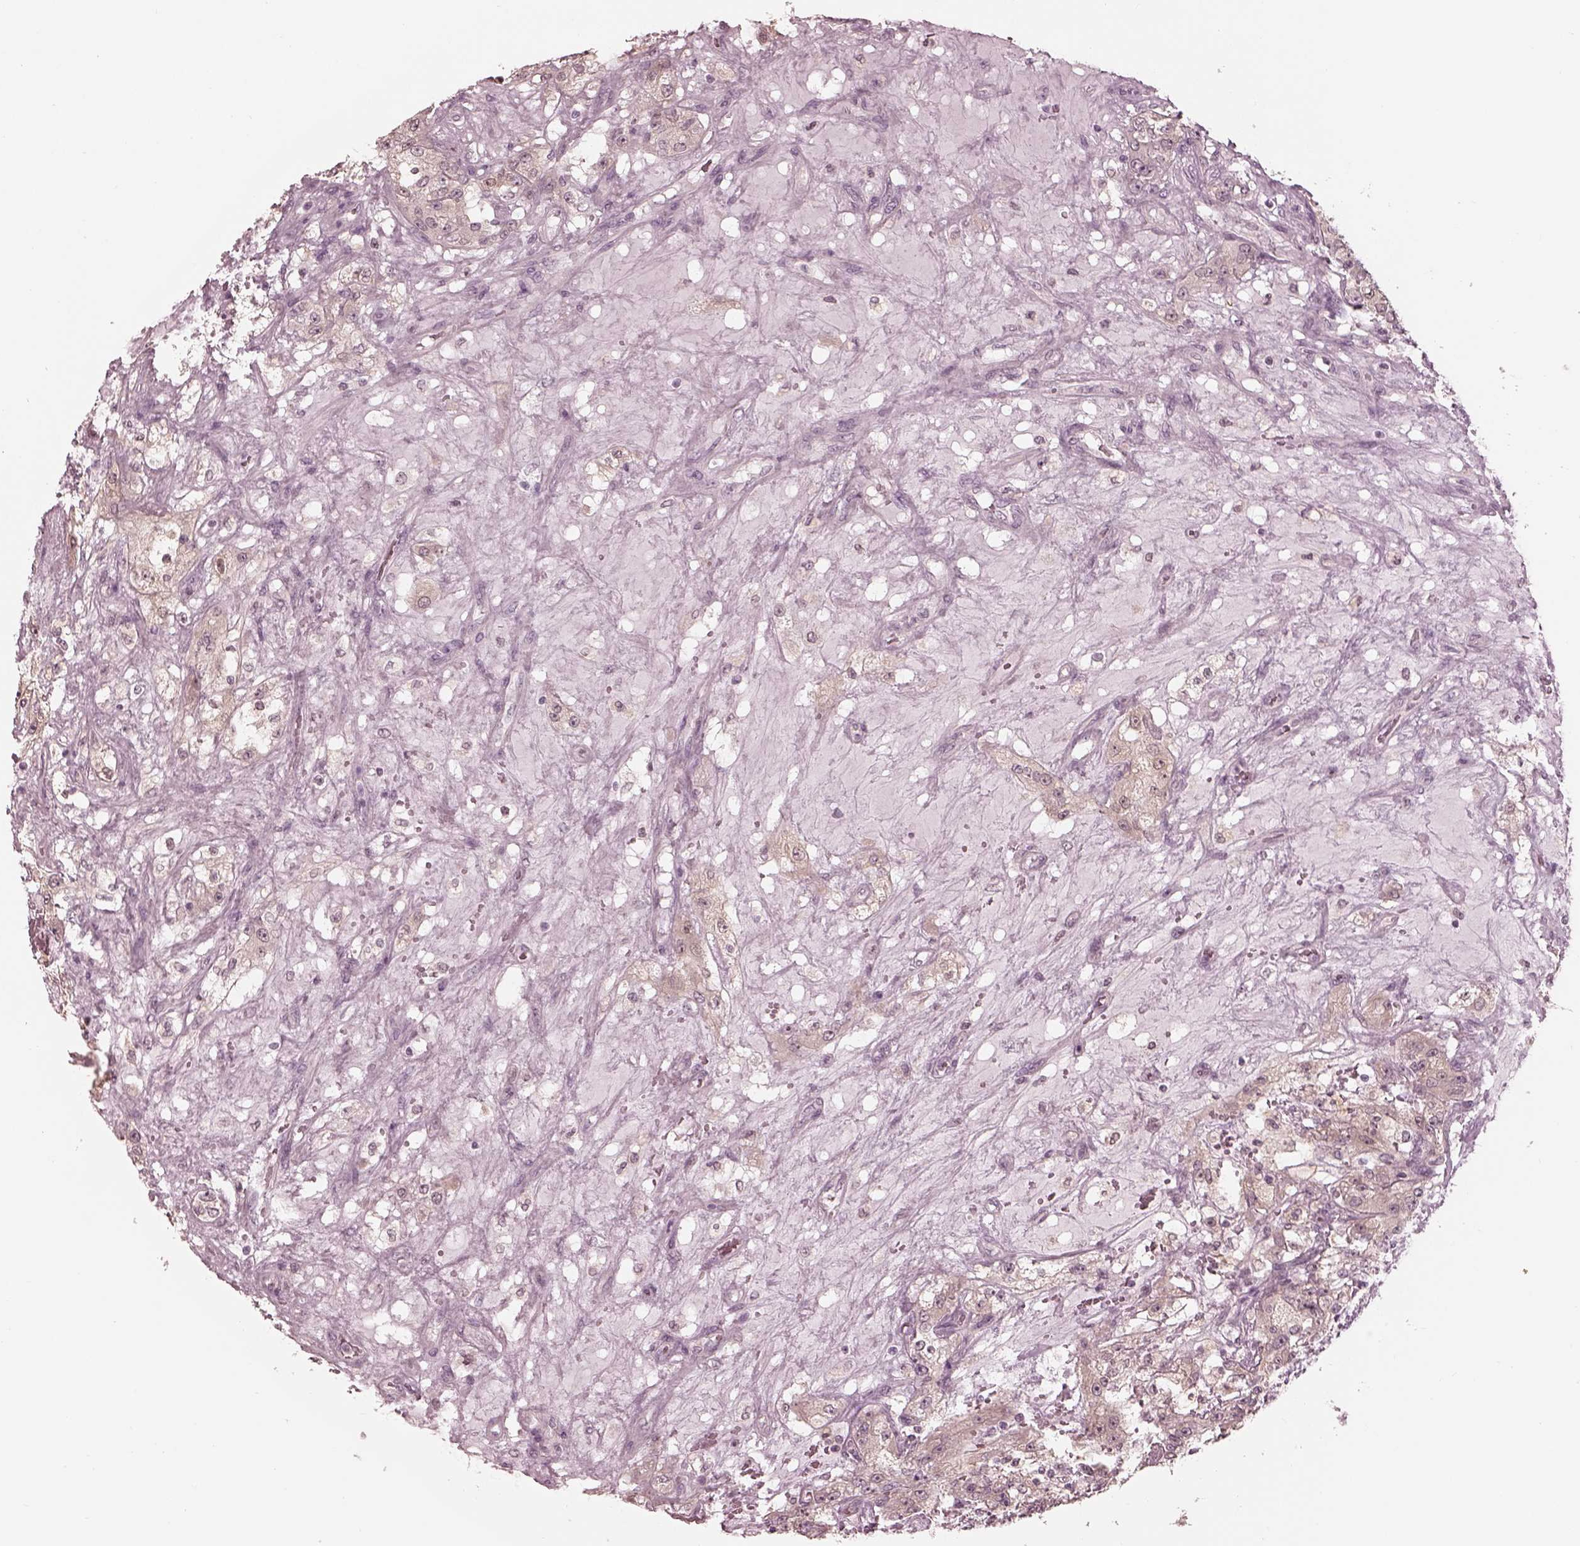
{"staining": {"intensity": "negative", "quantity": "none", "location": "none"}, "tissue": "renal cancer", "cell_type": "Tumor cells", "image_type": "cancer", "snomed": [{"axis": "morphology", "description": "Adenocarcinoma, NOS"}, {"axis": "topography", "description": "Kidney"}], "caption": "This is an immunohistochemistry micrograph of adenocarcinoma (renal). There is no positivity in tumor cells.", "gene": "IQCG", "patient": {"sex": "female", "age": 63}}